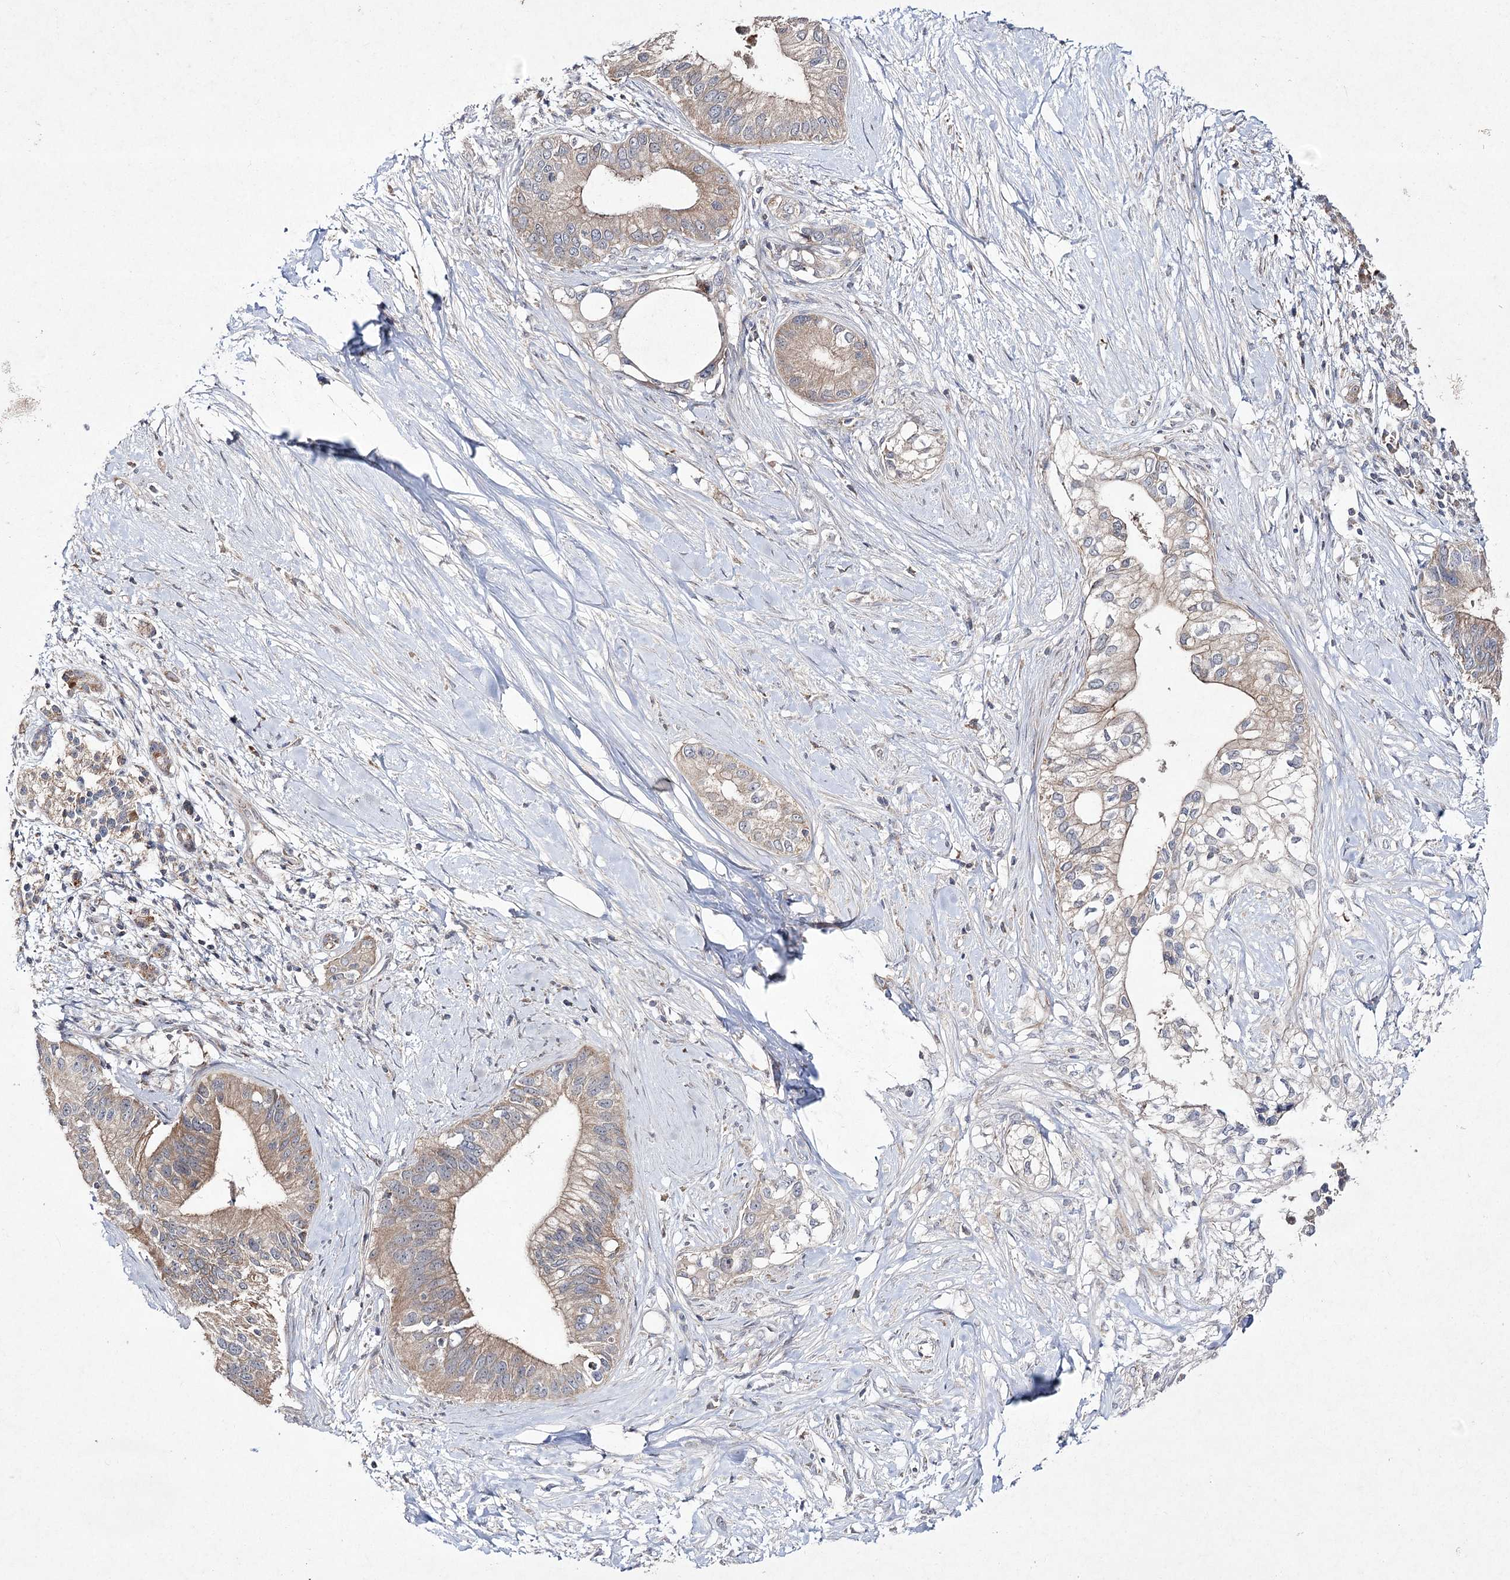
{"staining": {"intensity": "weak", "quantity": "25%-75%", "location": "cytoplasmic/membranous"}, "tissue": "pancreatic cancer", "cell_type": "Tumor cells", "image_type": "cancer", "snomed": [{"axis": "morphology", "description": "Normal tissue, NOS"}, {"axis": "morphology", "description": "Adenocarcinoma, NOS"}, {"axis": "topography", "description": "Pancreas"}, {"axis": "topography", "description": "Peripheral nerve tissue"}], "caption": "The immunohistochemical stain highlights weak cytoplasmic/membranous expression in tumor cells of pancreatic cancer tissue.", "gene": "FANCL", "patient": {"sex": "male", "age": 59}}